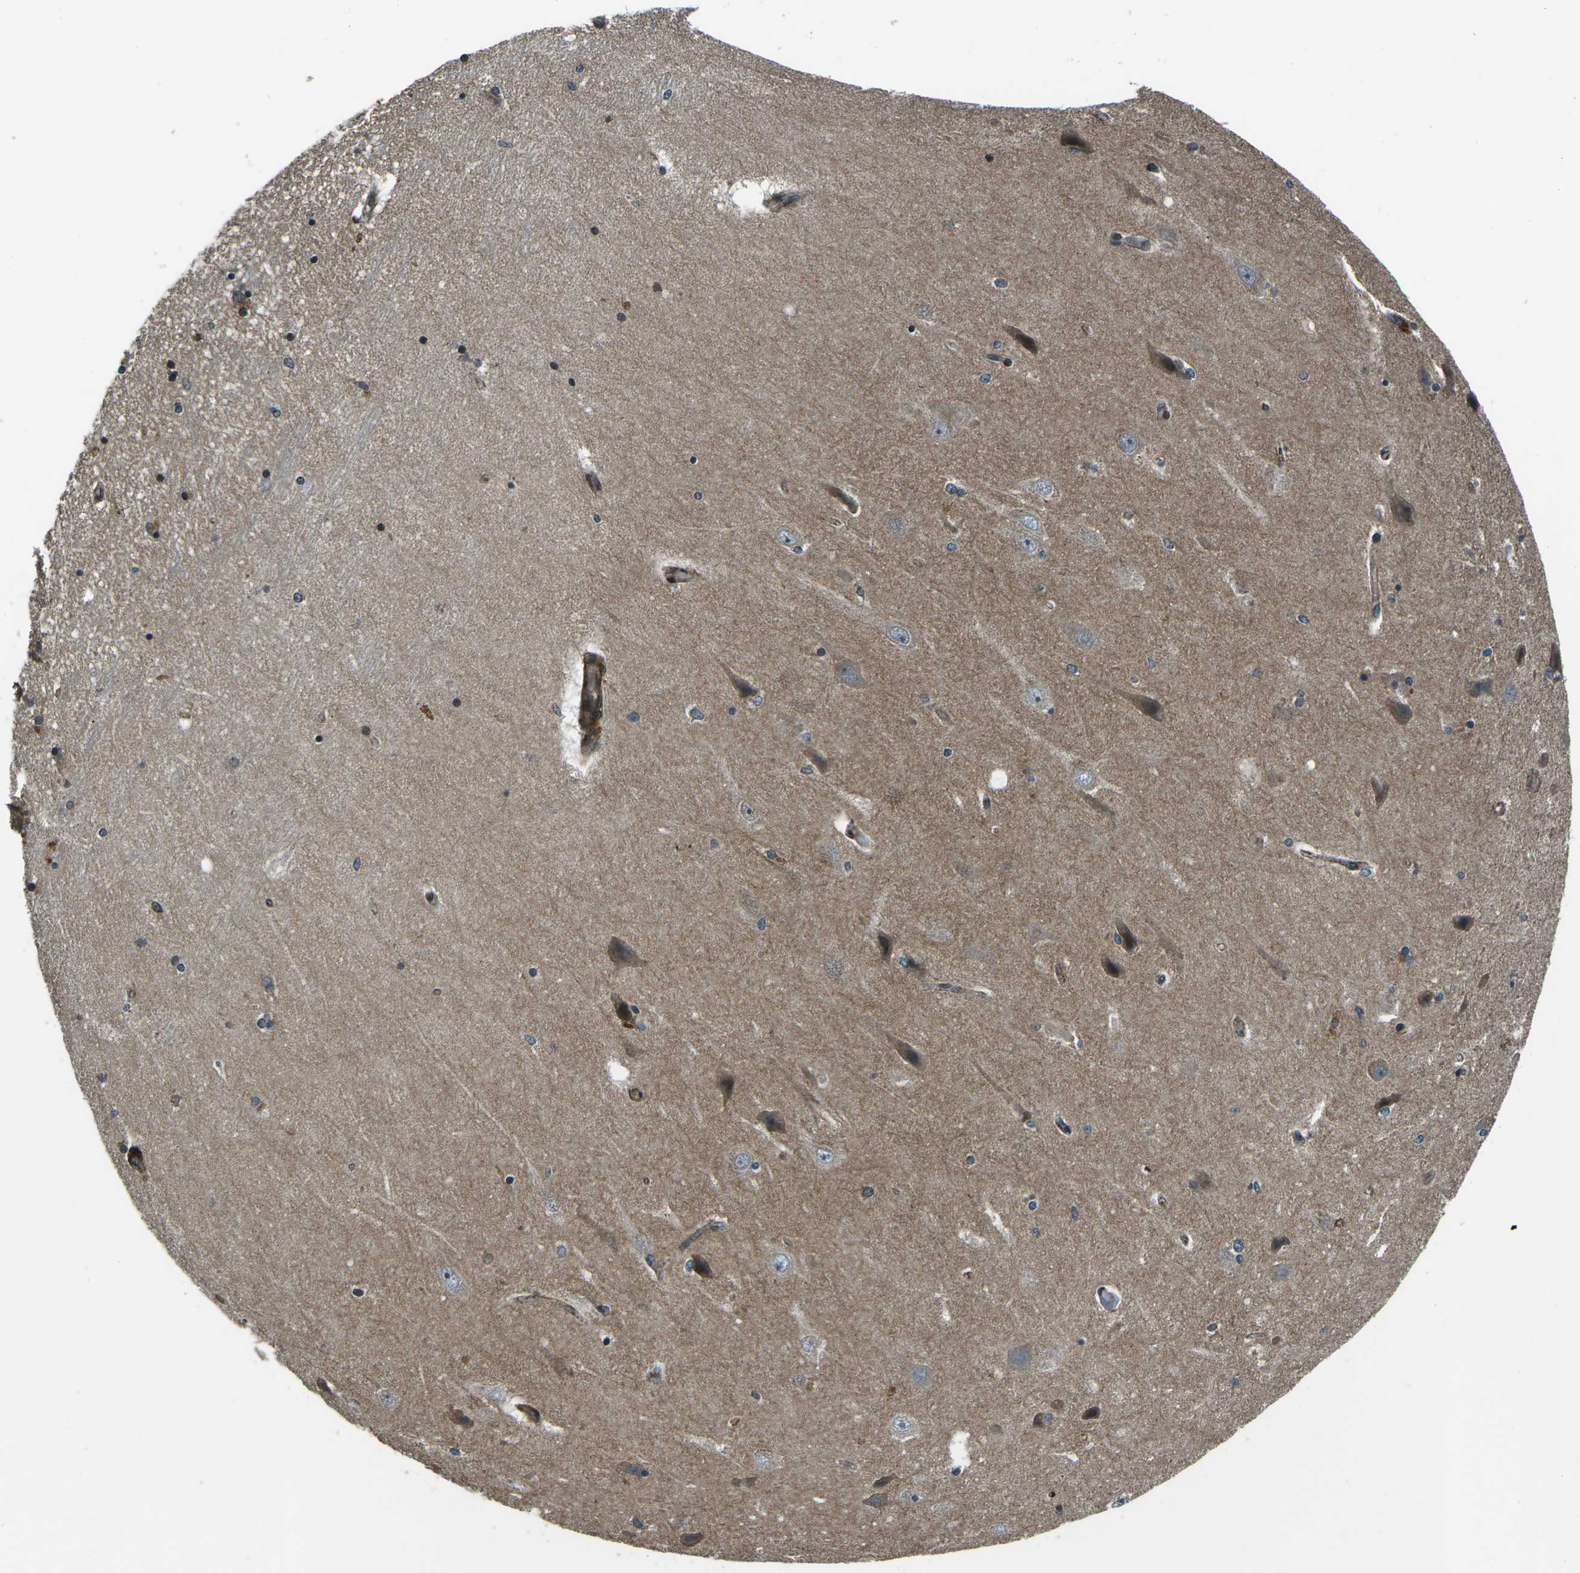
{"staining": {"intensity": "moderate", "quantity": "<25%", "location": "nuclear"}, "tissue": "hippocampus", "cell_type": "Glial cells", "image_type": "normal", "snomed": [{"axis": "morphology", "description": "Normal tissue, NOS"}, {"axis": "topography", "description": "Hippocampus"}], "caption": "A photomicrograph showing moderate nuclear positivity in approximately <25% of glial cells in normal hippocampus, as visualized by brown immunohistochemical staining.", "gene": "AFAP1", "patient": {"sex": "female", "age": 54}}